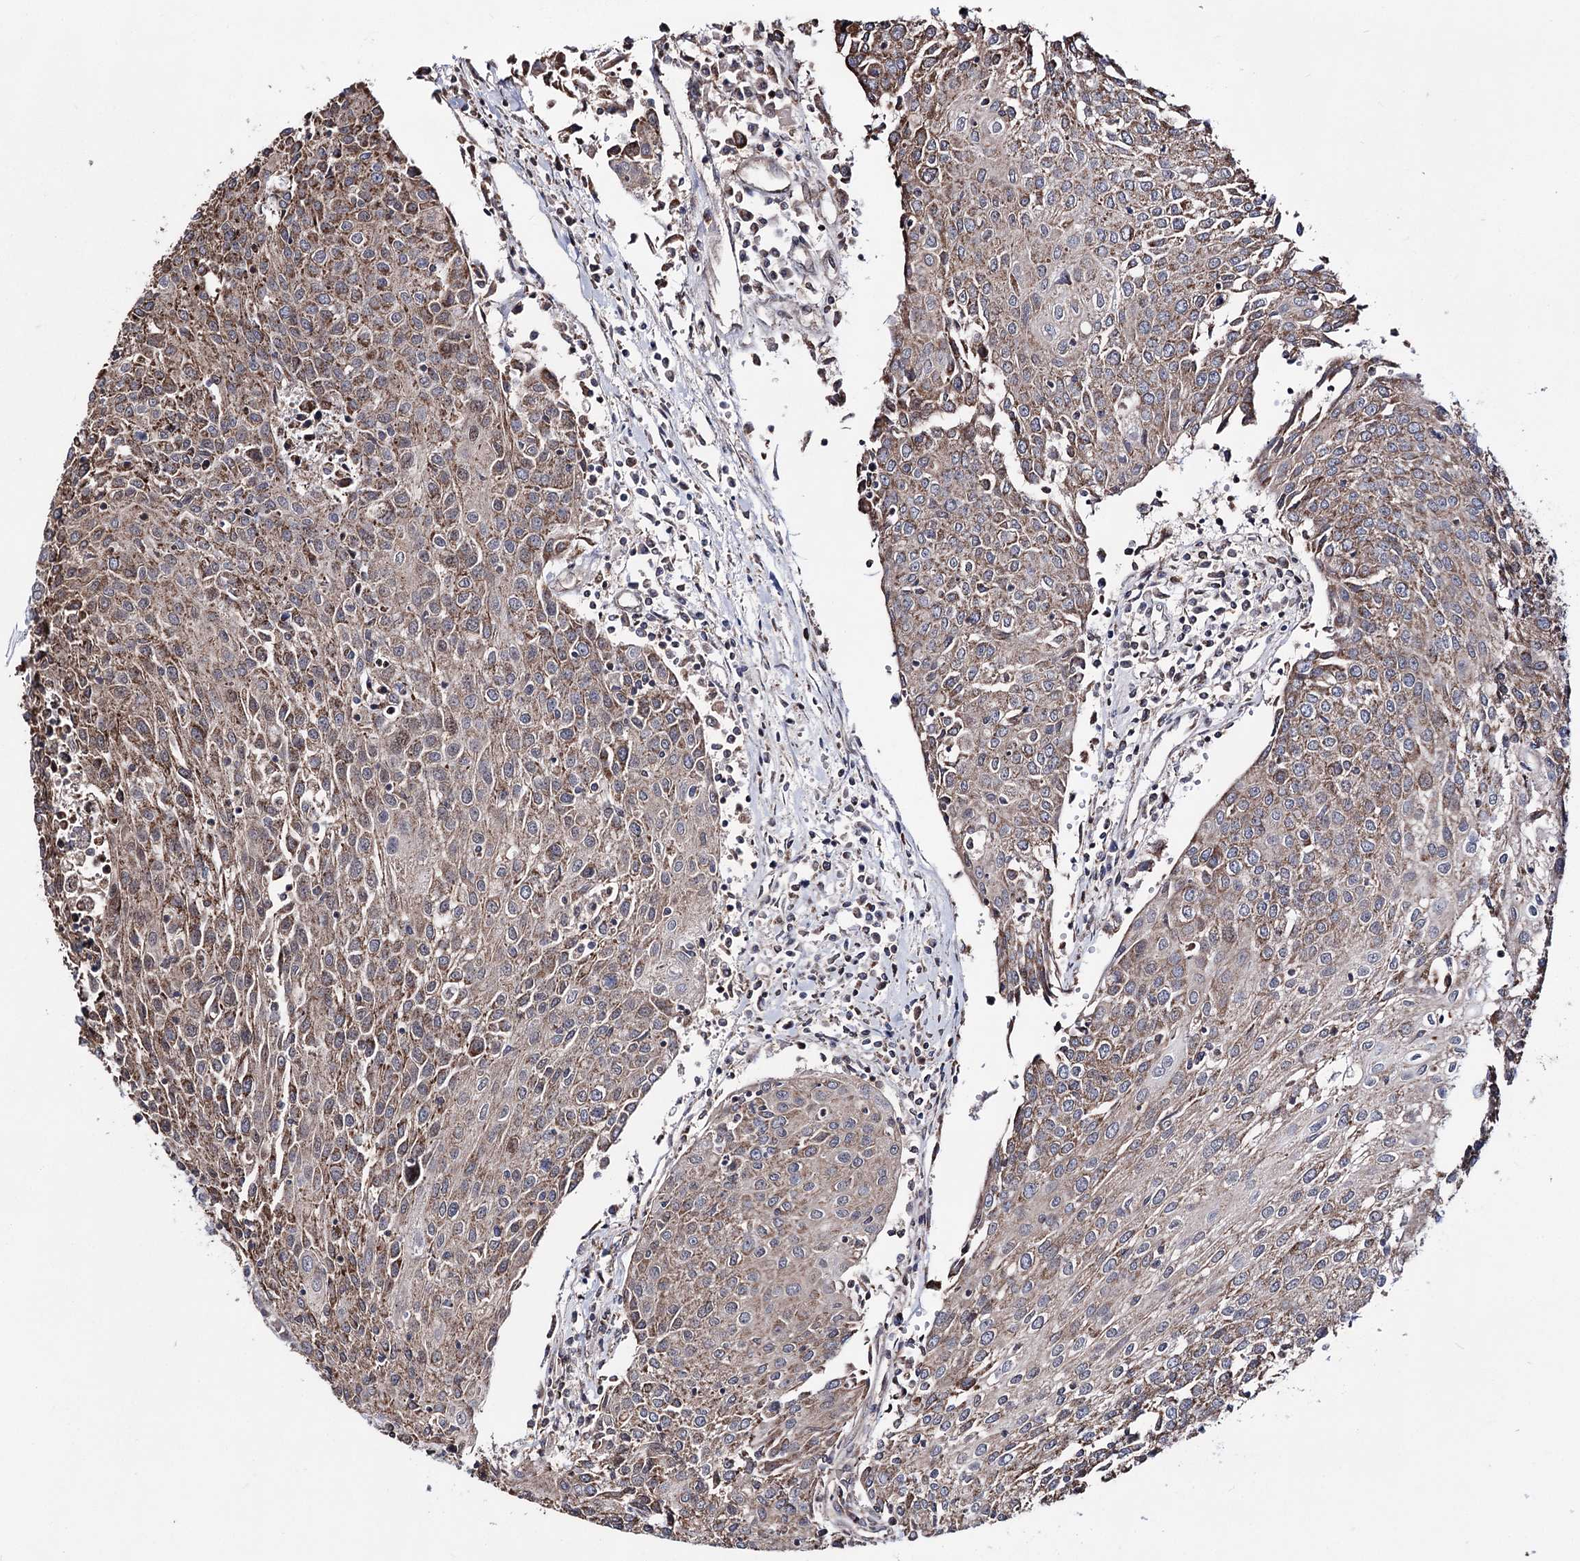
{"staining": {"intensity": "moderate", "quantity": ">75%", "location": "cytoplasmic/membranous"}, "tissue": "urothelial cancer", "cell_type": "Tumor cells", "image_type": "cancer", "snomed": [{"axis": "morphology", "description": "Urothelial carcinoma, High grade"}, {"axis": "topography", "description": "Urinary bladder"}], "caption": "Immunohistochemical staining of high-grade urothelial carcinoma displays medium levels of moderate cytoplasmic/membranous protein positivity in approximately >75% of tumor cells. Nuclei are stained in blue.", "gene": "CREB3L4", "patient": {"sex": "female", "age": 85}}